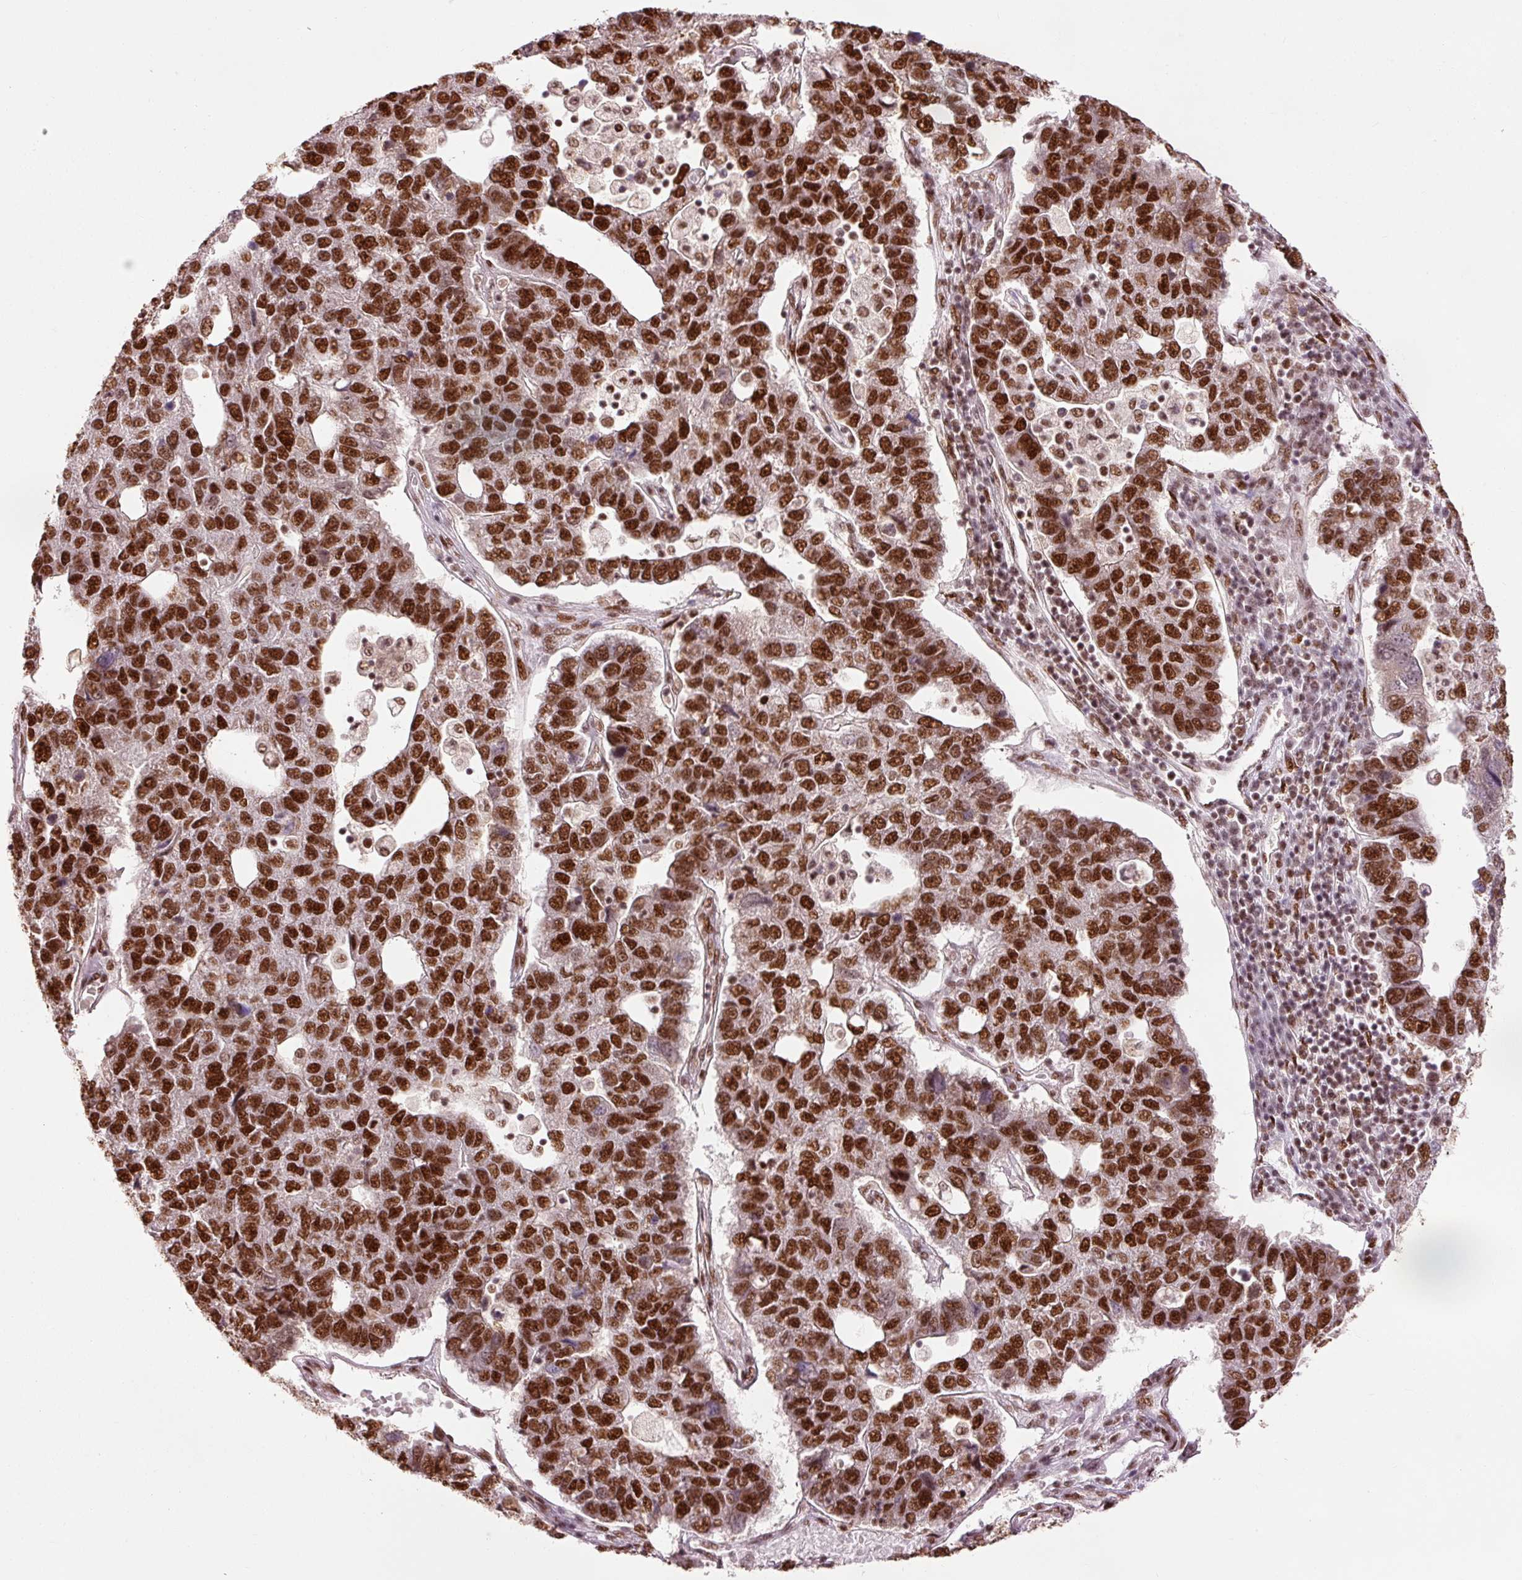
{"staining": {"intensity": "strong", "quantity": "25%-75%", "location": "nuclear"}, "tissue": "pancreatic cancer", "cell_type": "Tumor cells", "image_type": "cancer", "snomed": [{"axis": "morphology", "description": "Adenocarcinoma, NOS"}, {"axis": "topography", "description": "Pancreas"}], "caption": "Pancreatic cancer tissue demonstrates strong nuclear positivity in about 25%-75% of tumor cells, visualized by immunohistochemistry. (brown staining indicates protein expression, while blue staining denotes nuclei).", "gene": "ZBTB44", "patient": {"sex": "female", "age": 61}}